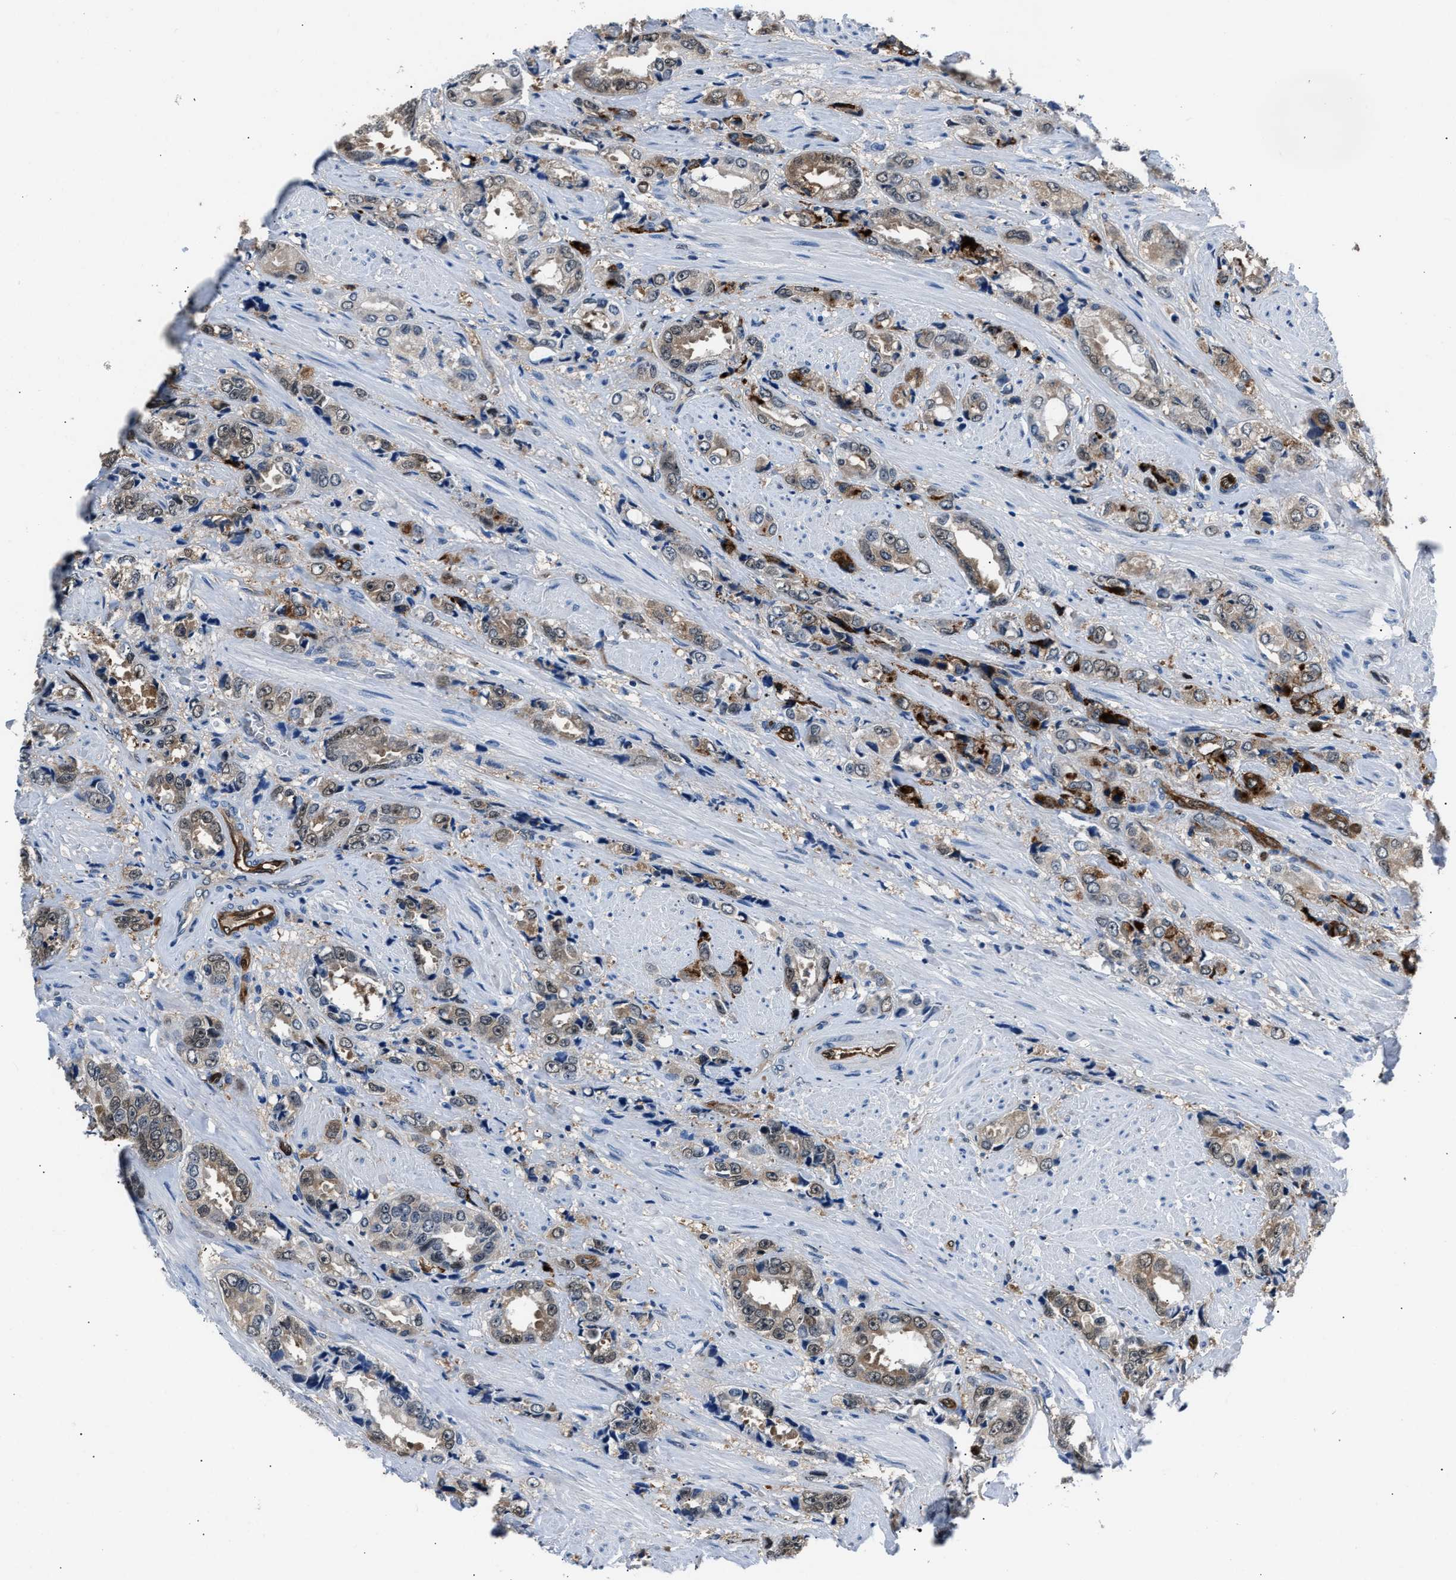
{"staining": {"intensity": "weak", "quantity": ">75%", "location": "cytoplasmic/membranous"}, "tissue": "prostate cancer", "cell_type": "Tumor cells", "image_type": "cancer", "snomed": [{"axis": "morphology", "description": "Adenocarcinoma, High grade"}, {"axis": "topography", "description": "Prostate"}], "caption": "IHC image of neoplastic tissue: human prostate cancer (adenocarcinoma (high-grade)) stained using IHC exhibits low levels of weak protein expression localized specifically in the cytoplasmic/membranous of tumor cells, appearing as a cytoplasmic/membranous brown color.", "gene": "PPA1", "patient": {"sex": "male", "age": 61}}